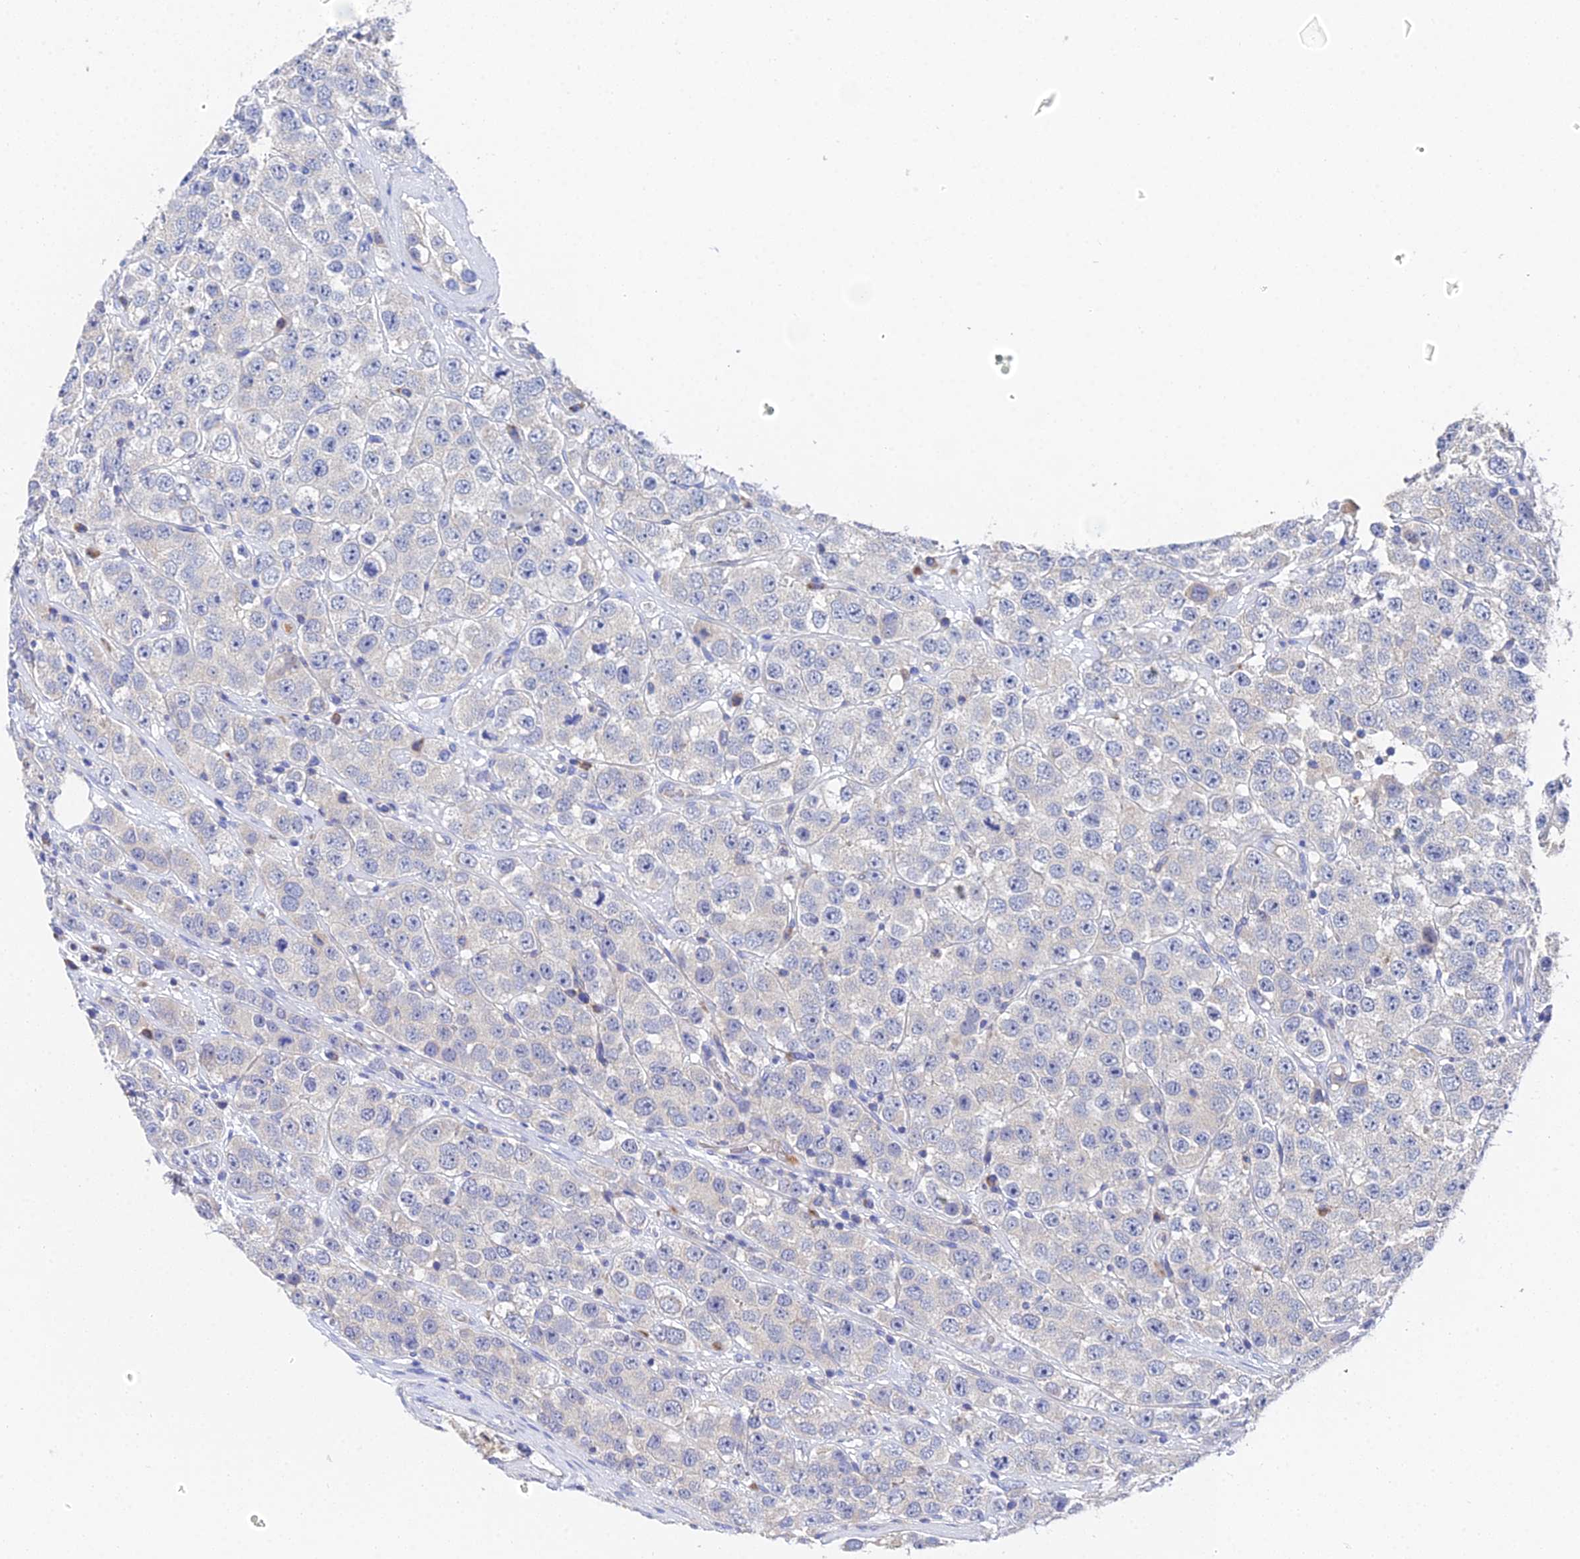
{"staining": {"intensity": "negative", "quantity": "none", "location": "none"}, "tissue": "testis cancer", "cell_type": "Tumor cells", "image_type": "cancer", "snomed": [{"axis": "morphology", "description": "Seminoma, NOS"}, {"axis": "topography", "description": "Testis"}], "caption": "Tumor cells show no significant protein expression in seminoma (testis). Nuclei are stained in blue.", "gene": "UBE2L3", "patient": {"sex": "male", "age": 28}}